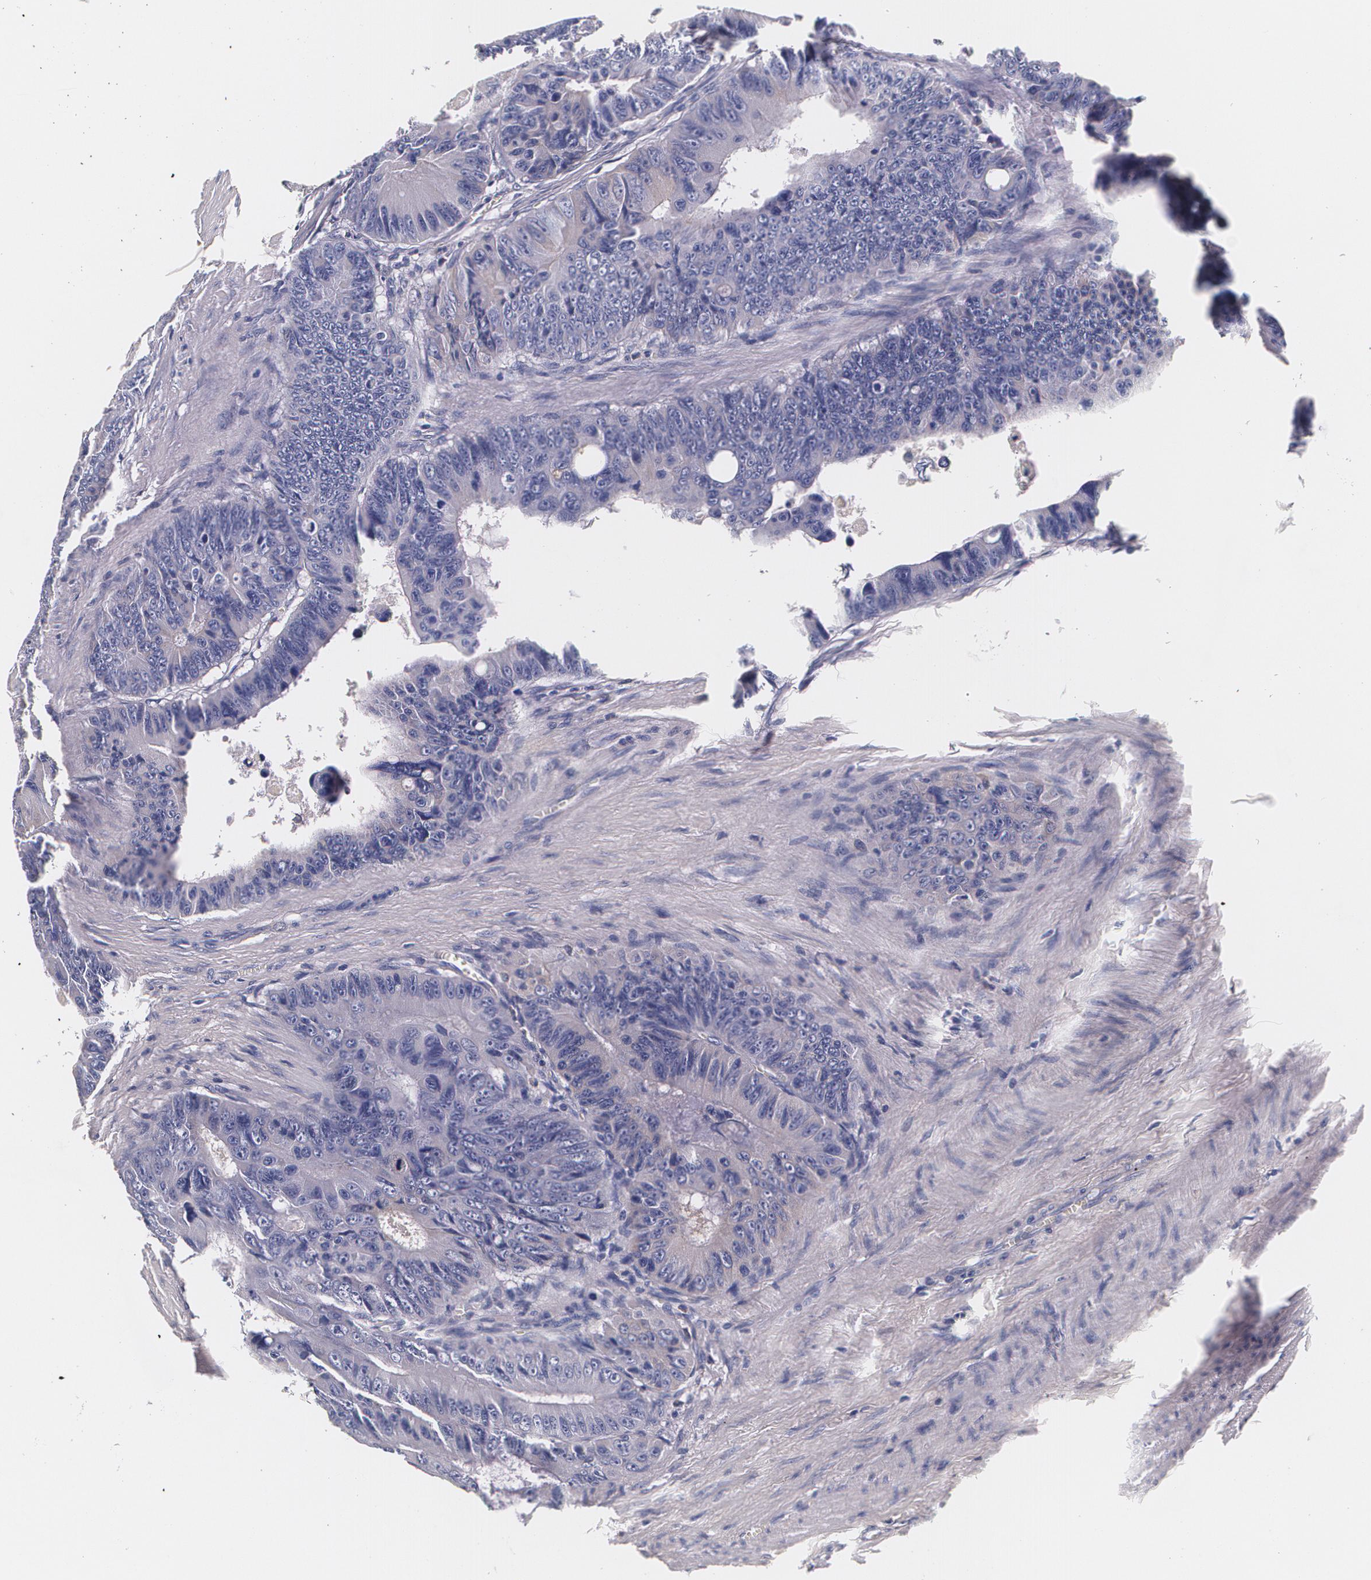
{"staining": {"intensity": "negative", "quantity": "none", "location": "none"}, "tissue": "colorectal cancer", "cell_type": "Tumor cells", "image_type": "cancer", "snomed": [{"axis": "morphology", "description": "Adenocarcinoma, NOS"}, {"axis": "topography", "description": "Colon"}], "caption": "Immunohistochemical staining of human colorectal adenocarcinoma demonstrates no significant expression in tumor cells.", "gene": "TTR", "patient": {"sex": "female", "age": 55}}